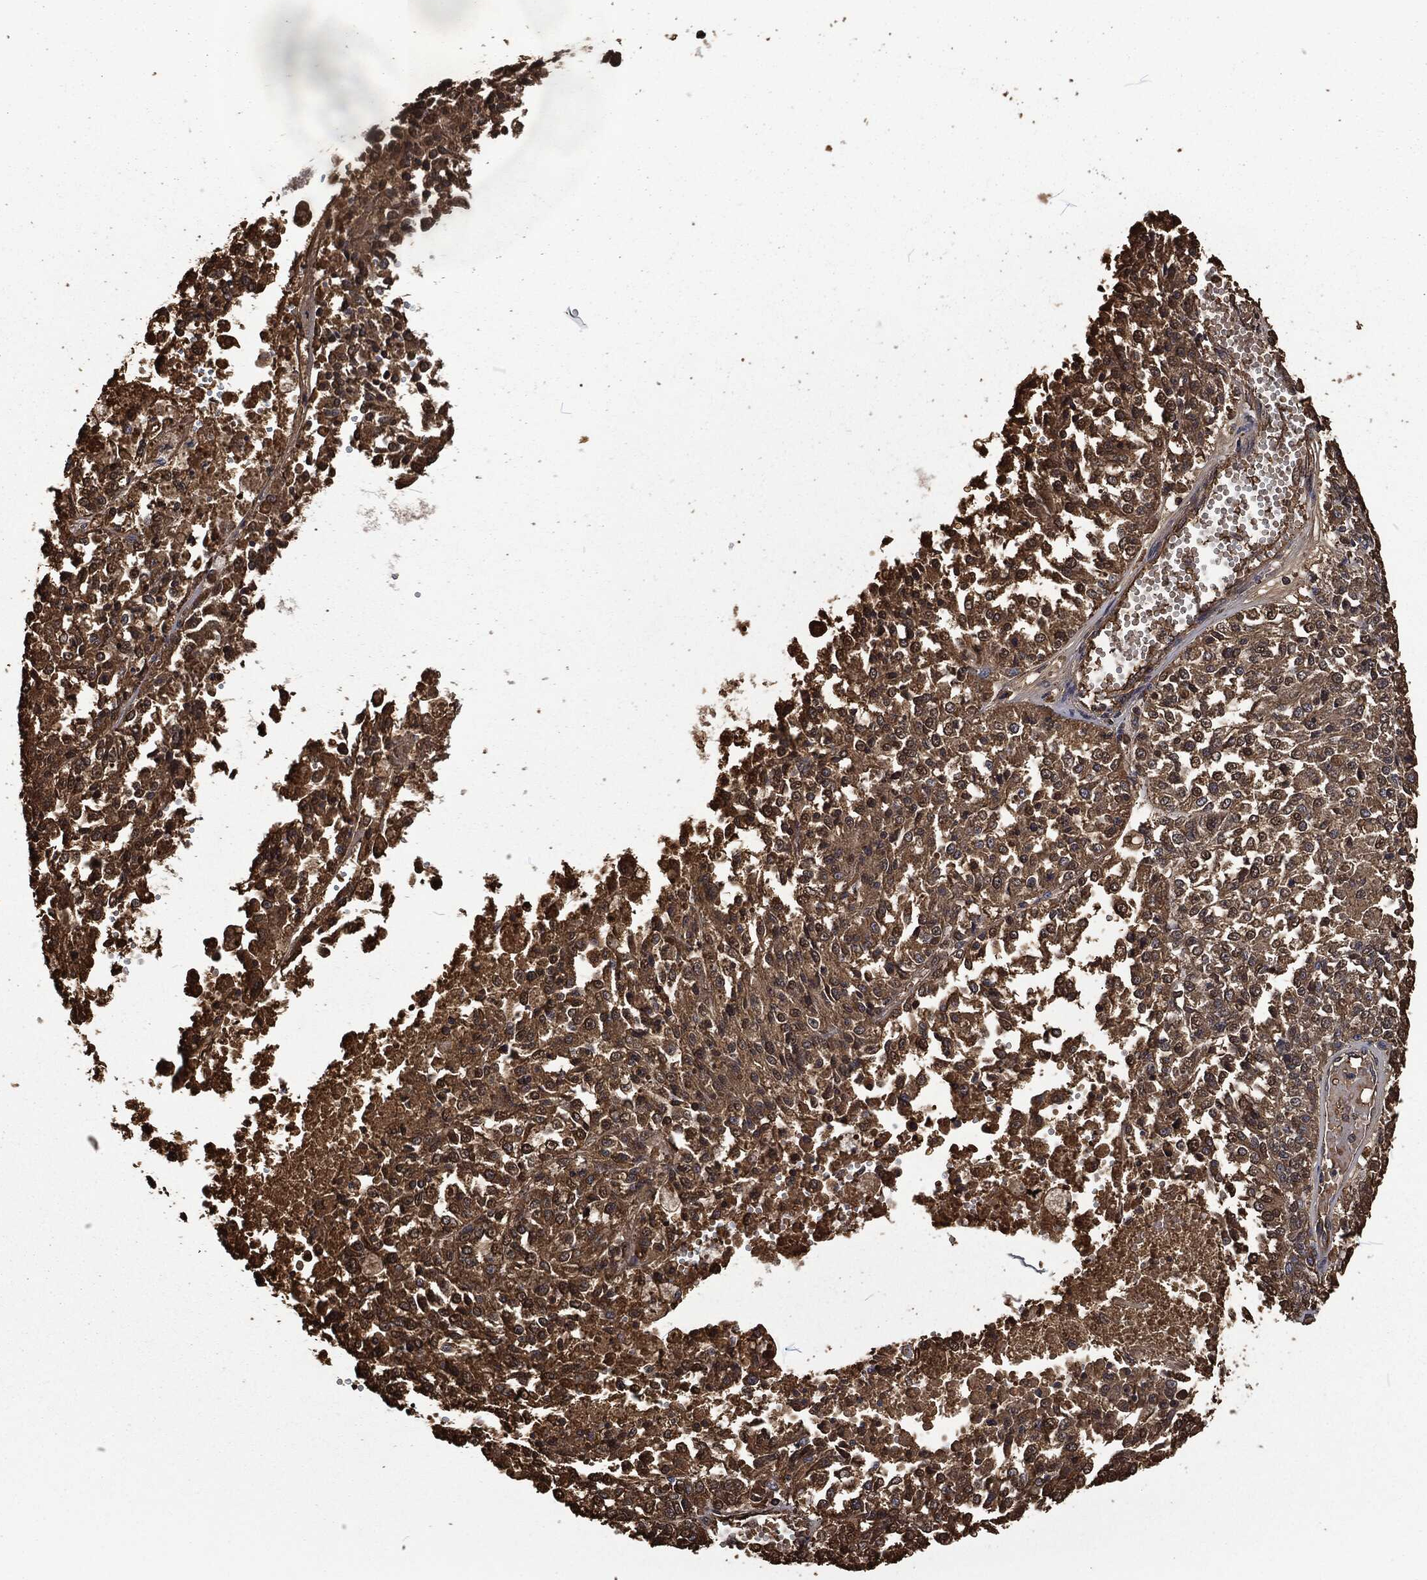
{"staining": {"intensity": "strong", "quantity": ">75%", "location": "cytoplasmic/membranous"}, "tissue": "melanoma", "cell_type": "Tumor cells", "image_type": "cancer", "snomed": [{"axis": "morphology", "description": "Malignant melanoma, Metastatic site"}, {"axis": "topography", "description": "Lymph node"}], "caption": "Malignant melanoma (metastatic site) stained with a protein marker shows strong staining in tumor cells.", "gene": "PRDX4", "patient": {"sex": "female", "age": 64}}